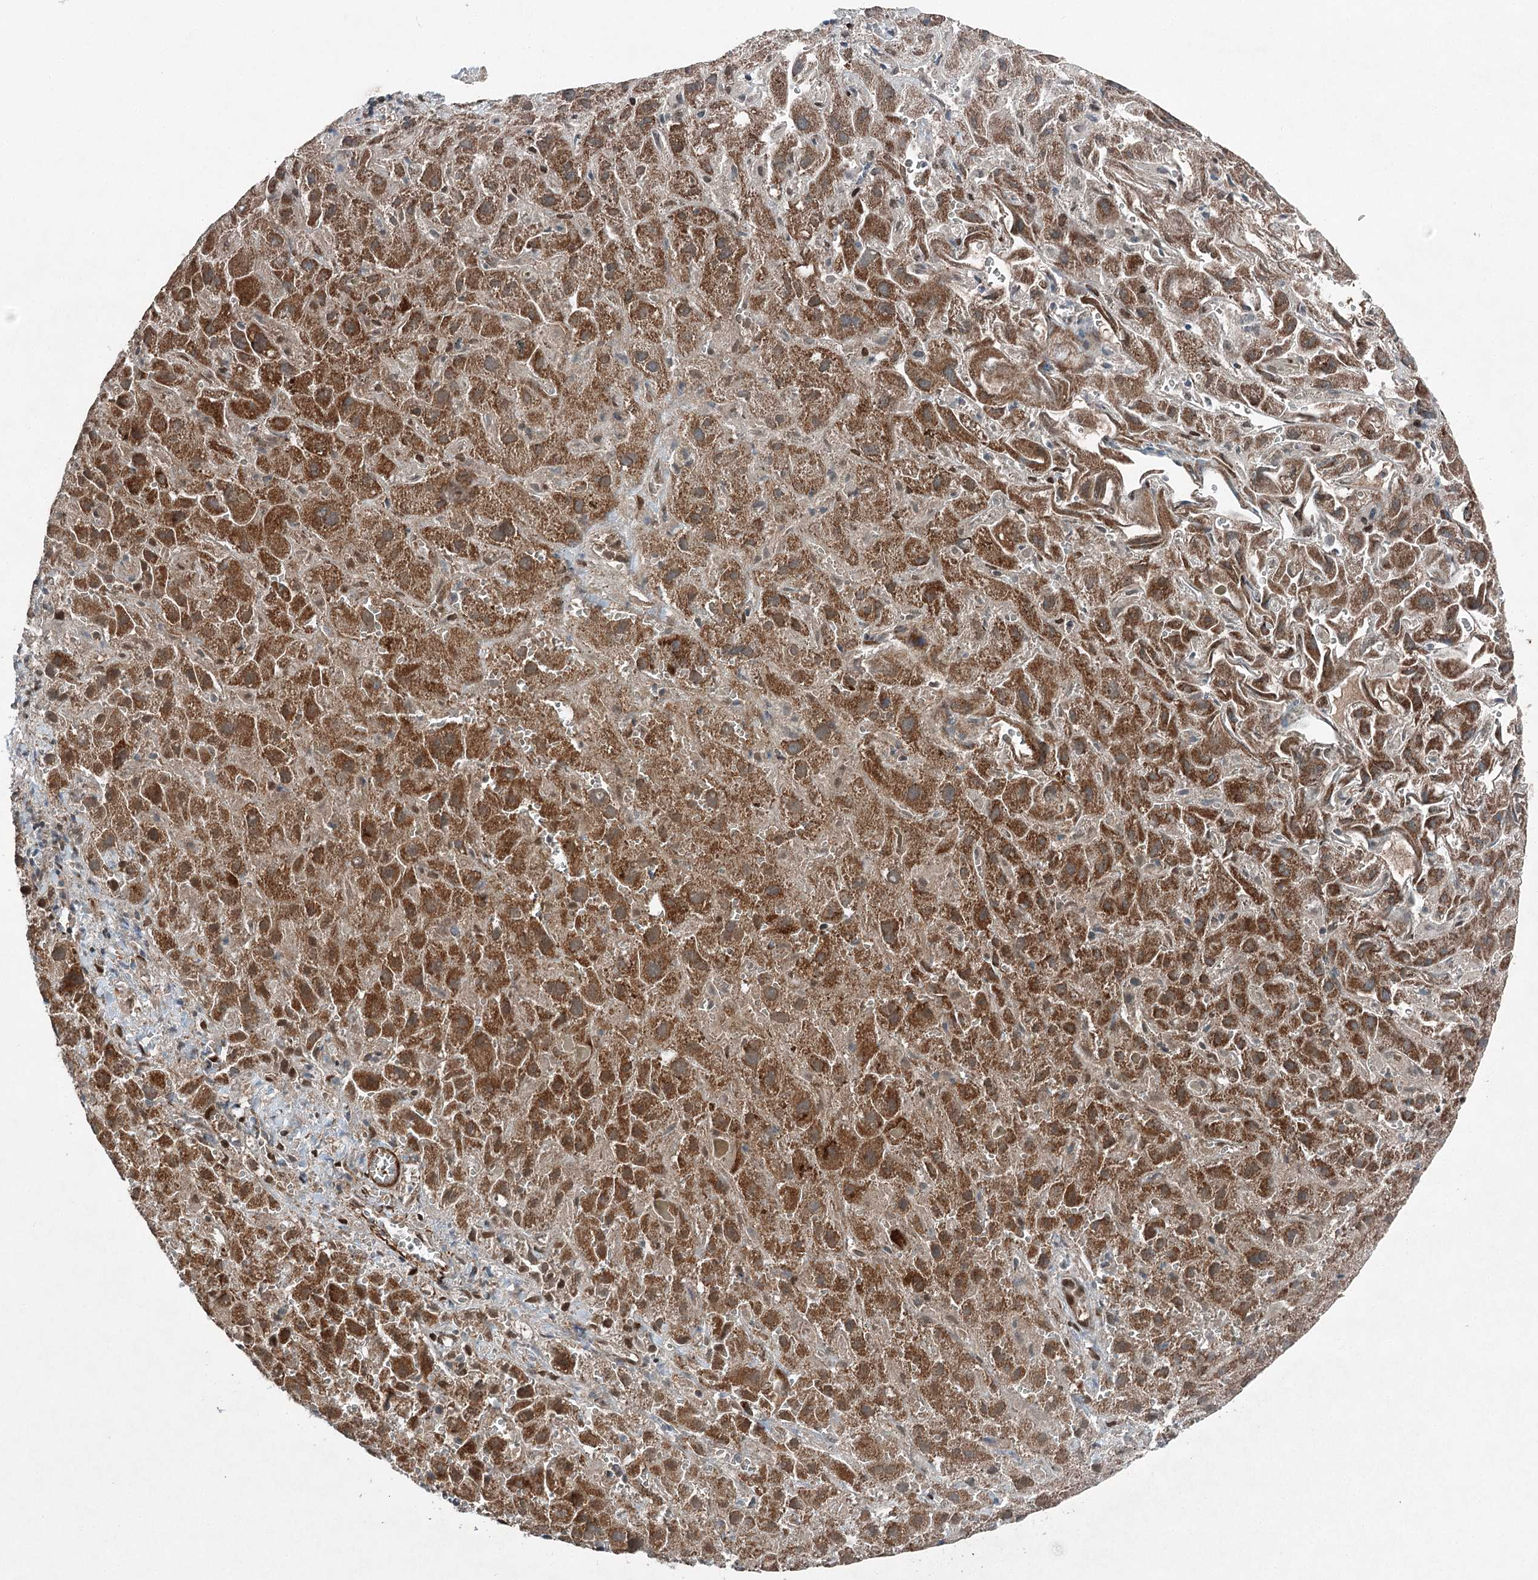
{"staining": {"intensity": "strong", "quantity": ">75%", "location": "cytoplasmic/membranous"}, "tissue": "liver cancer", "cell_type": "Tumor cells", "image_type": "cancer", "snomed": [{"axis": "morphology", "description": "Cholangiocarcinoma"}, {"axis": "topography", "description": "Liver"}], "caption": "Immunohistochemistry of liver cancer shows high levels of strong cytoplasmic/membranous staining in approximately >75% of tumor cells.", "gene": "BCKDHA", "patient": {"sex": "female", "age": 52}}